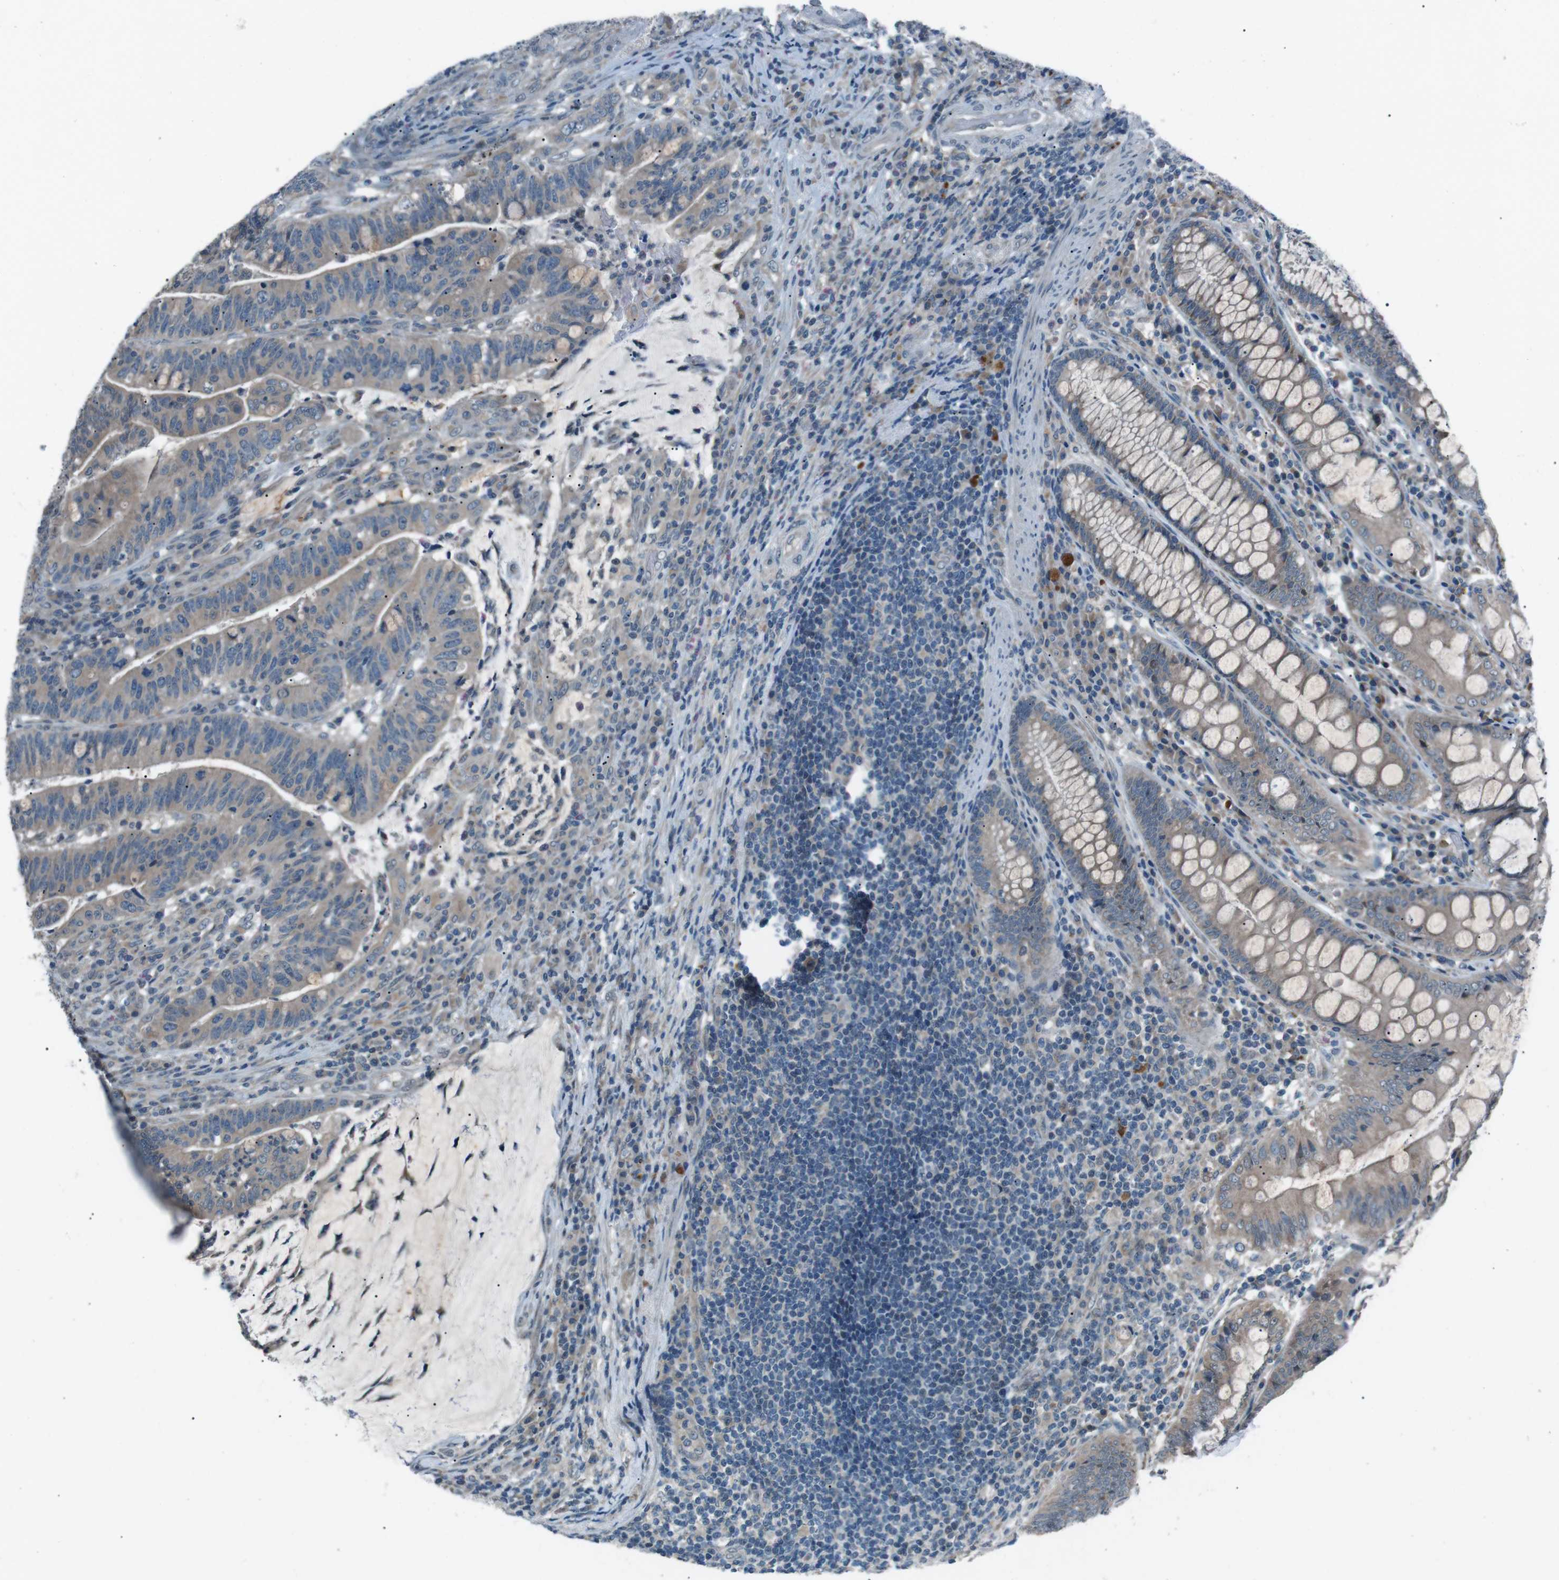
{"staining": {"intensity": "weak", "quantity": ">75%", "location": "cytoplasmic/membranous"}, "tissue": "colorectal cancer", "cell_type": "Tumor cells", "image_type": "cancer", "snomed": [{"axis": "morphology", "description": "Normal tissue, NOS"}, {"axis": "morphology", "description": "Adenocarcinoma, NOS"}, {"axis": "topography", "description": "Colon"}], "caption": "DAB (3,3'-diaminobenzidine) immunohistochemical staining of colorectal cancer displays weak cytoplasmic/membranous protein staining in approximately >75% of tumor cells. (Brightfield microscopy of DAB IHC at high magnification).", "gene": "LRIG2", "patient": {"sex": "female", "age": 66}}